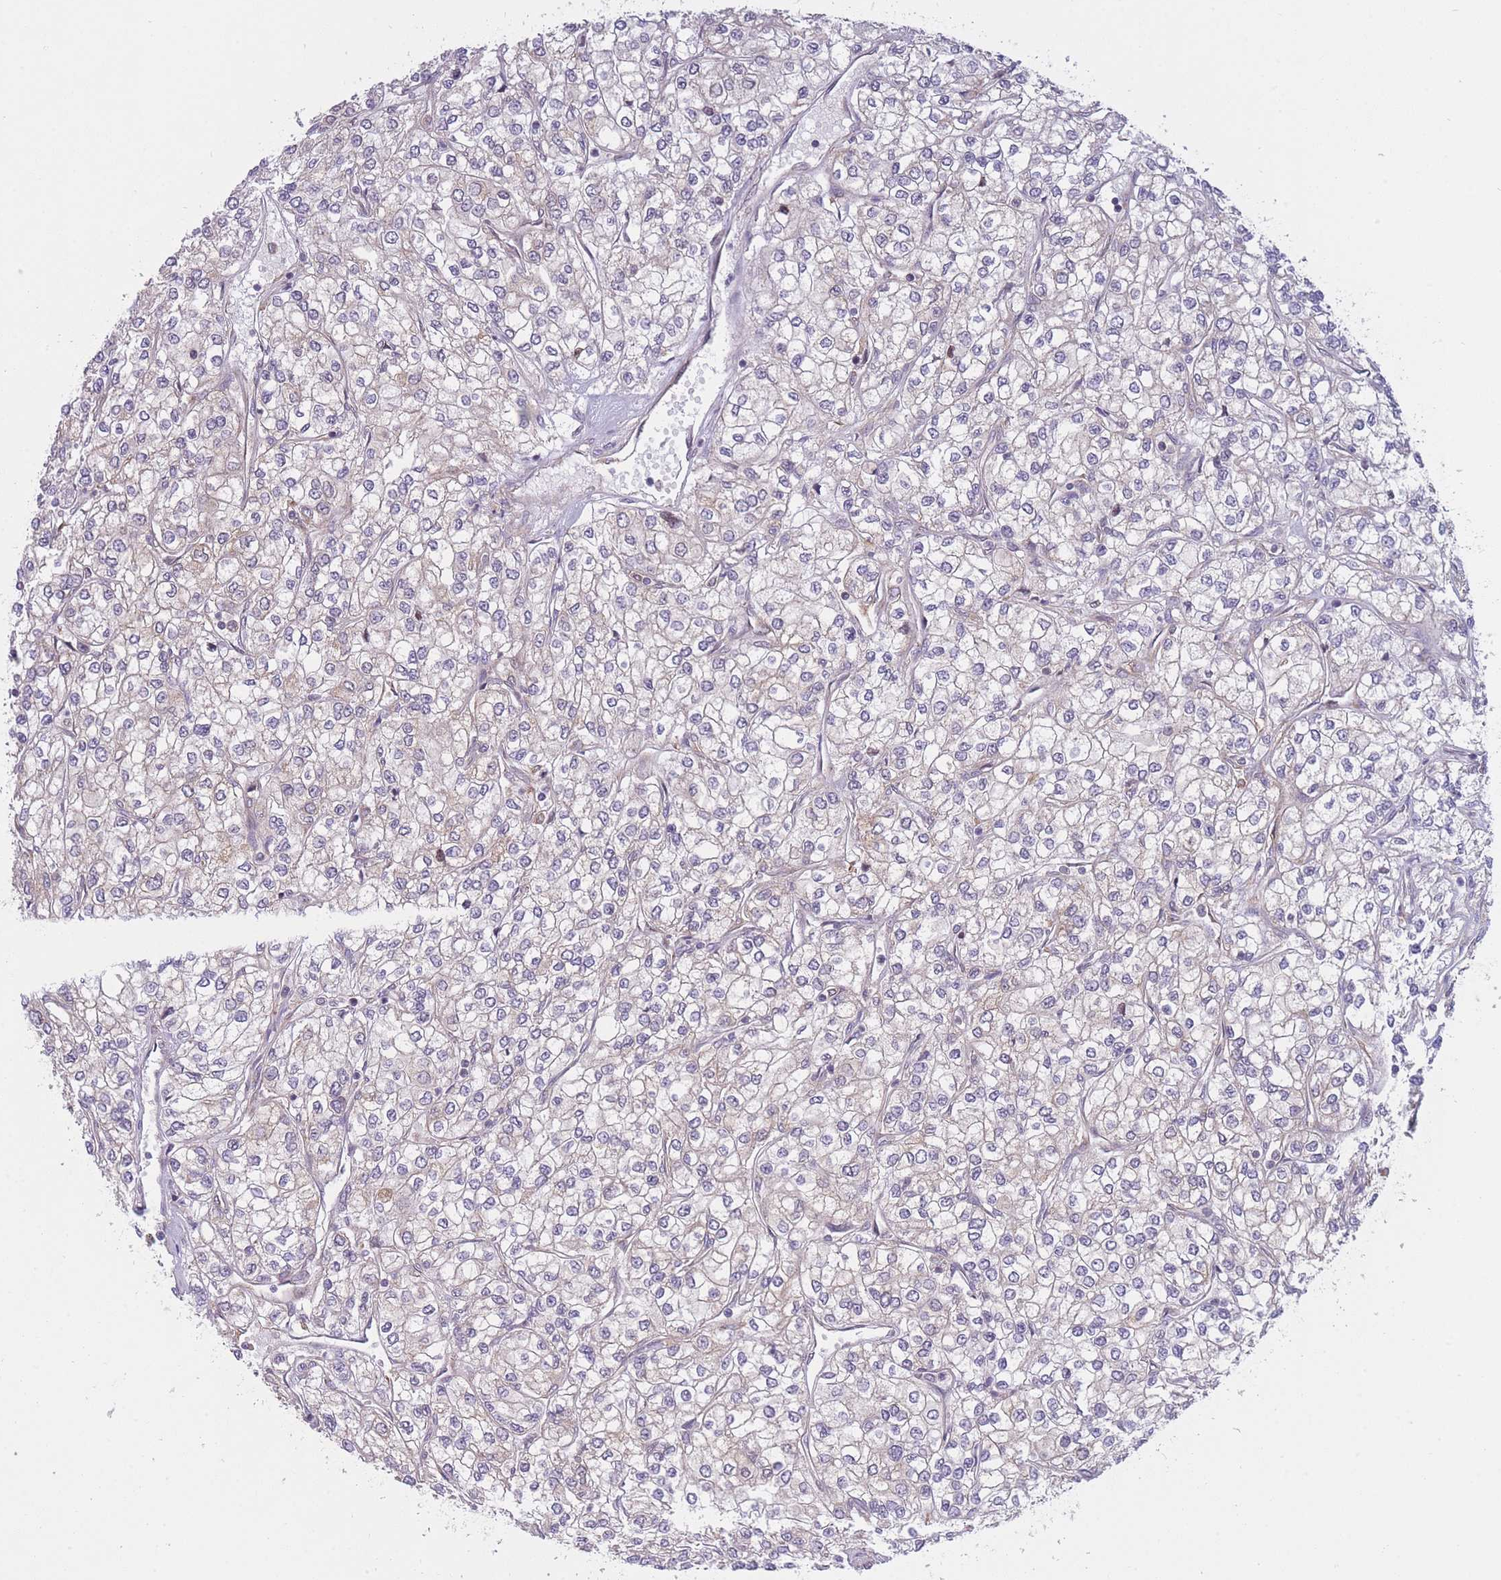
{"staining": {"intensity": "negative", "quantity": "none", "location": "none"}, "tissue": "renal cancer", "cell_type": "Tumor cells", "image_type": "cancer", "snomed": [{"axis": "morphology", "description": "Adenocarcinoma, NOS"}, {"axis": "topography", "description": "Kidney"}], "caption": "Renal cancer (adenocarcinoma) stained for a protein using IHC demonstrates no expression tumor cells.", "gene": "CCDC124", "patient": {"sex": "male", "age": 80}}